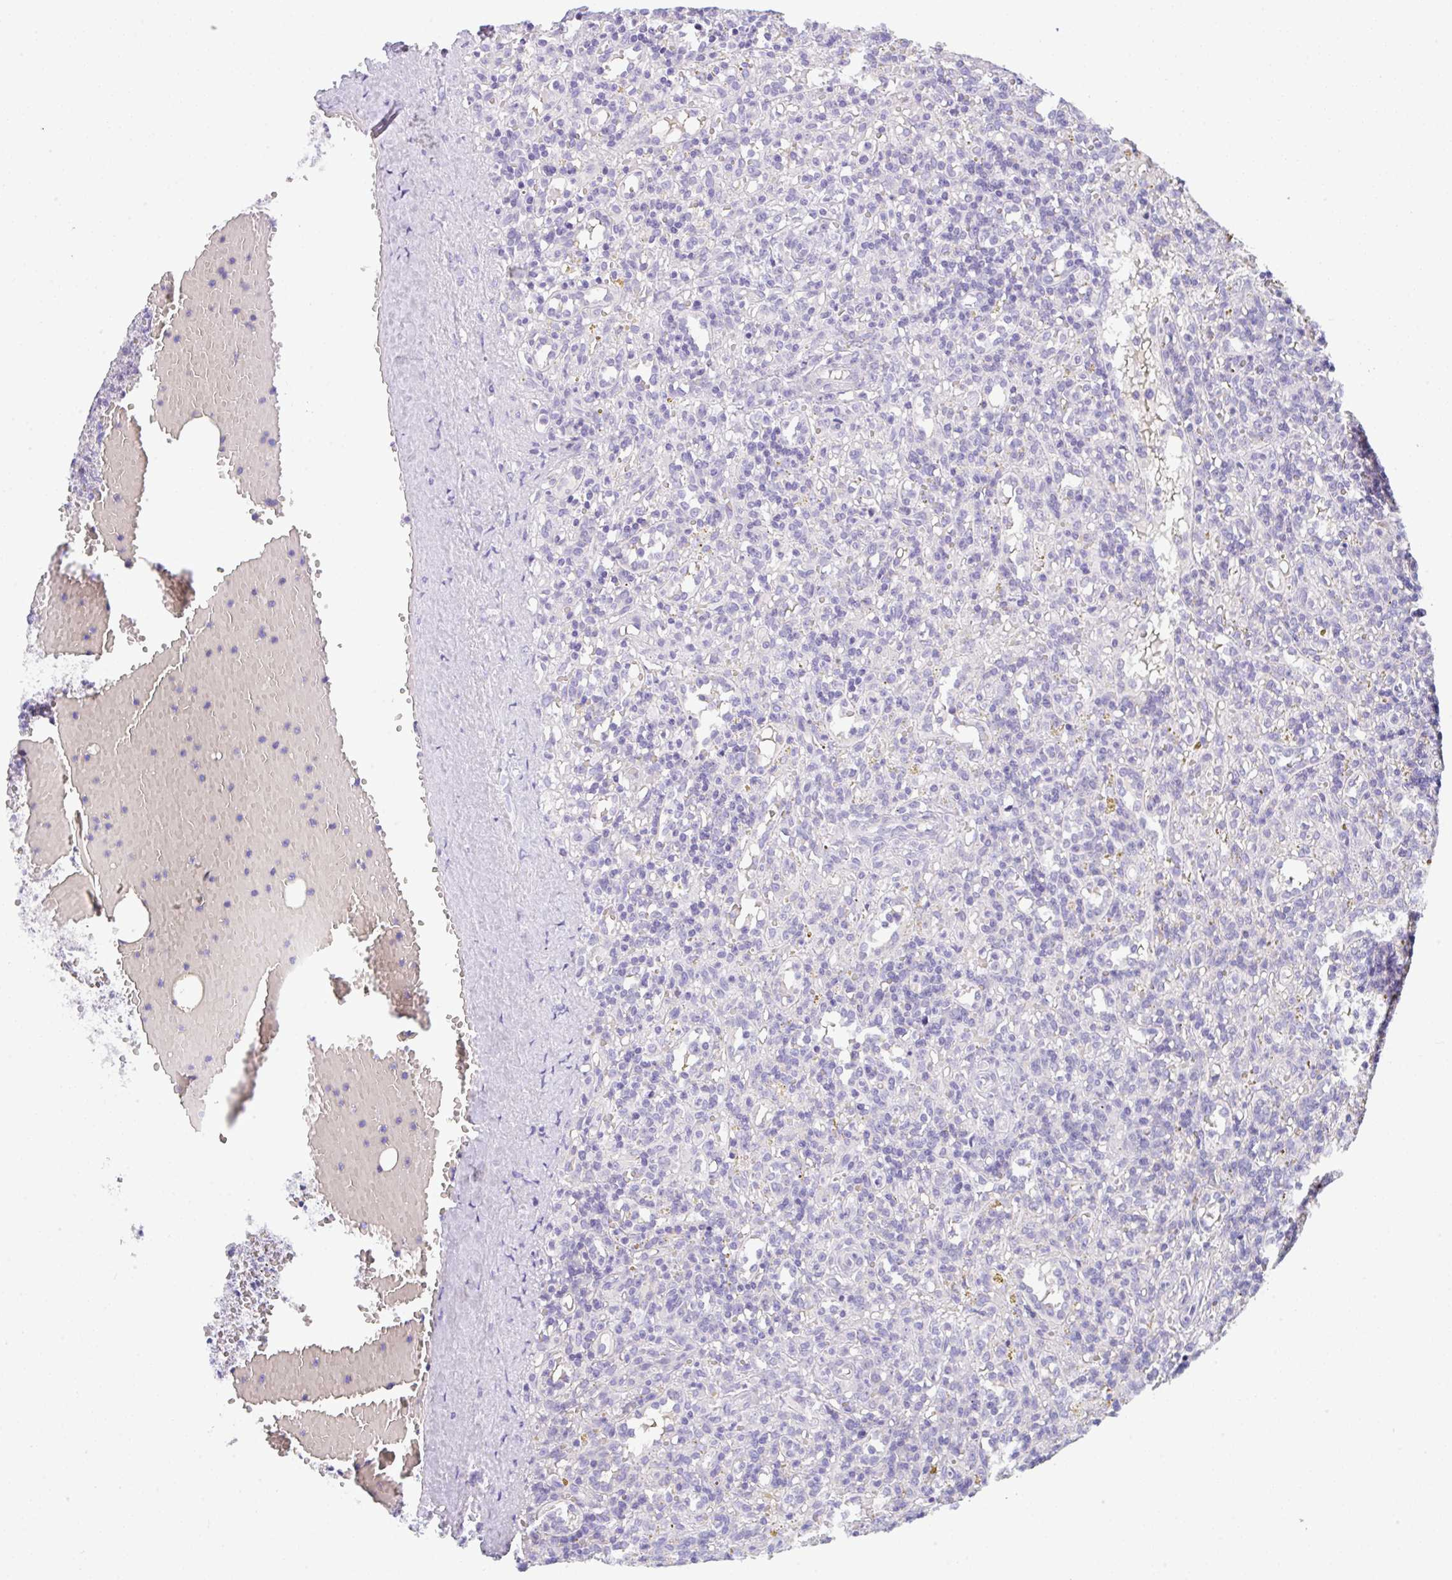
{"staining": {"intensity": "negative", "quantity": "none", "location": "none"}, "tissue": "lymphoma", "cell_type": "Tumor cells", "image_type": "cancer", "snomed": [{"axis": "morphology", "description": "Malignant lymphoma, non-Hodgkin's type, Low grade"}, {"axis": "topography", "description": "Spleen"}], "caption": "Human low-grade malignant lymphoma, non-Hodgkin's type stained for a protein using IHC displays no staining in tumor cells.", "gene": "TRAF4", "patient": {"sex": "male", "age": 67}}